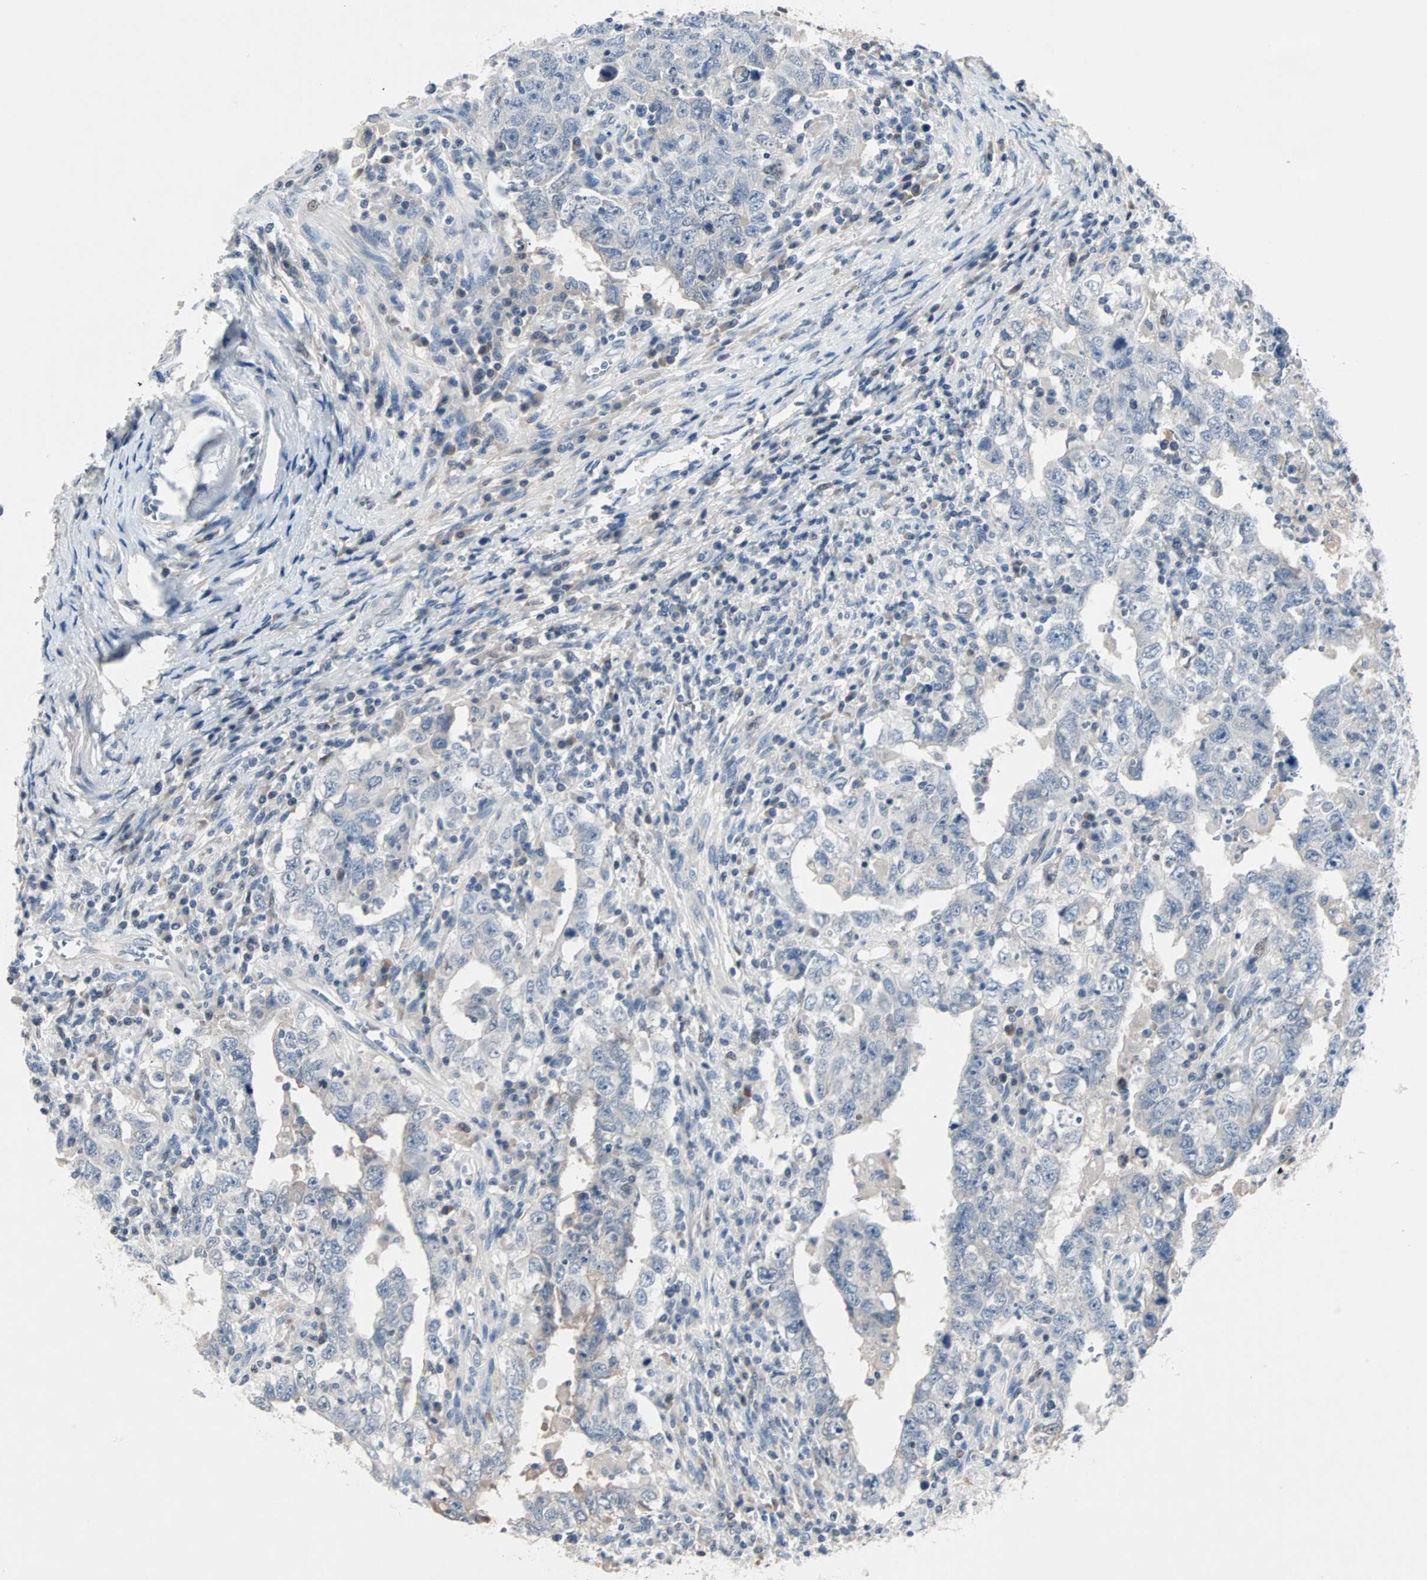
{"staining": {"intensity": "negative", "quantity": "none", "location": "none"}, "tissue": "testis cancer", "cell_type": "Tumor cells", "image_type": "cancer", "snomed": [{"axis": "morphology", "description": "Carcinoma, Embryonal, NOS"}, {"axis": "topography", "description": "Testis"}], "caption": "There is no significant staining in tumor cells of testis cancer. (DAB (3,3'-diaminobenzidine) IHC, high magnification).", "gene": "CCNE2", "patient": {"sex": "male", "age": 26}}